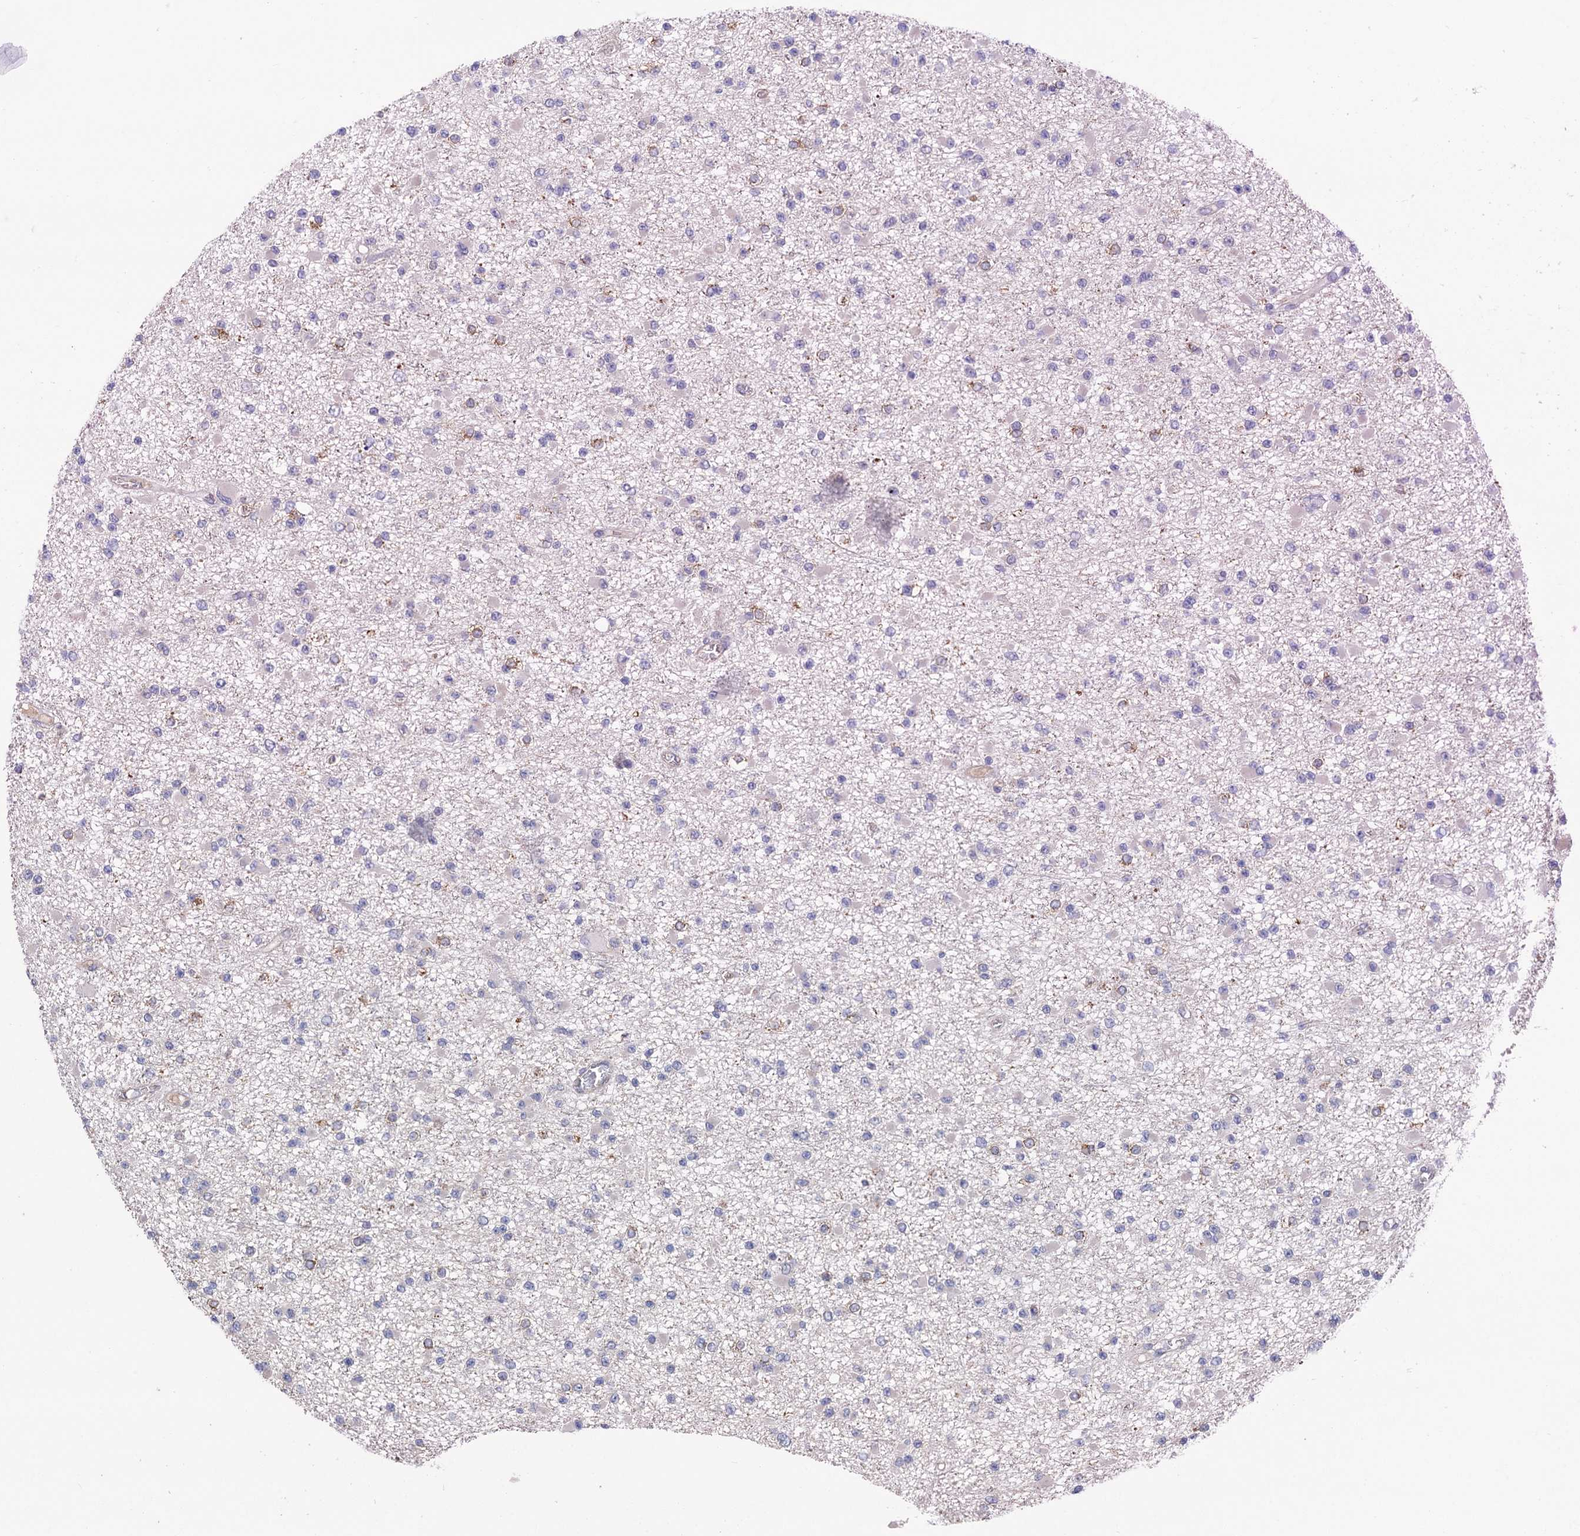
{"staining": {"intensity": "negative", "quantity": "none", "location": "none"}, "tissue": "glioma", "cell_type": "Tumor cells", "image_type": "cancer", "snomed": [{"axis": "morphology", "description": "Glioma, malignant, Low grade"}, {"axis": "topography", "description": "Brain"}], "caption": "The immunohistochemistry histopathology image has no significant positivity in tumor cells of glioma tissue.", "gene": "BBS4", "patient": {"sex": "female", "age": 22}}